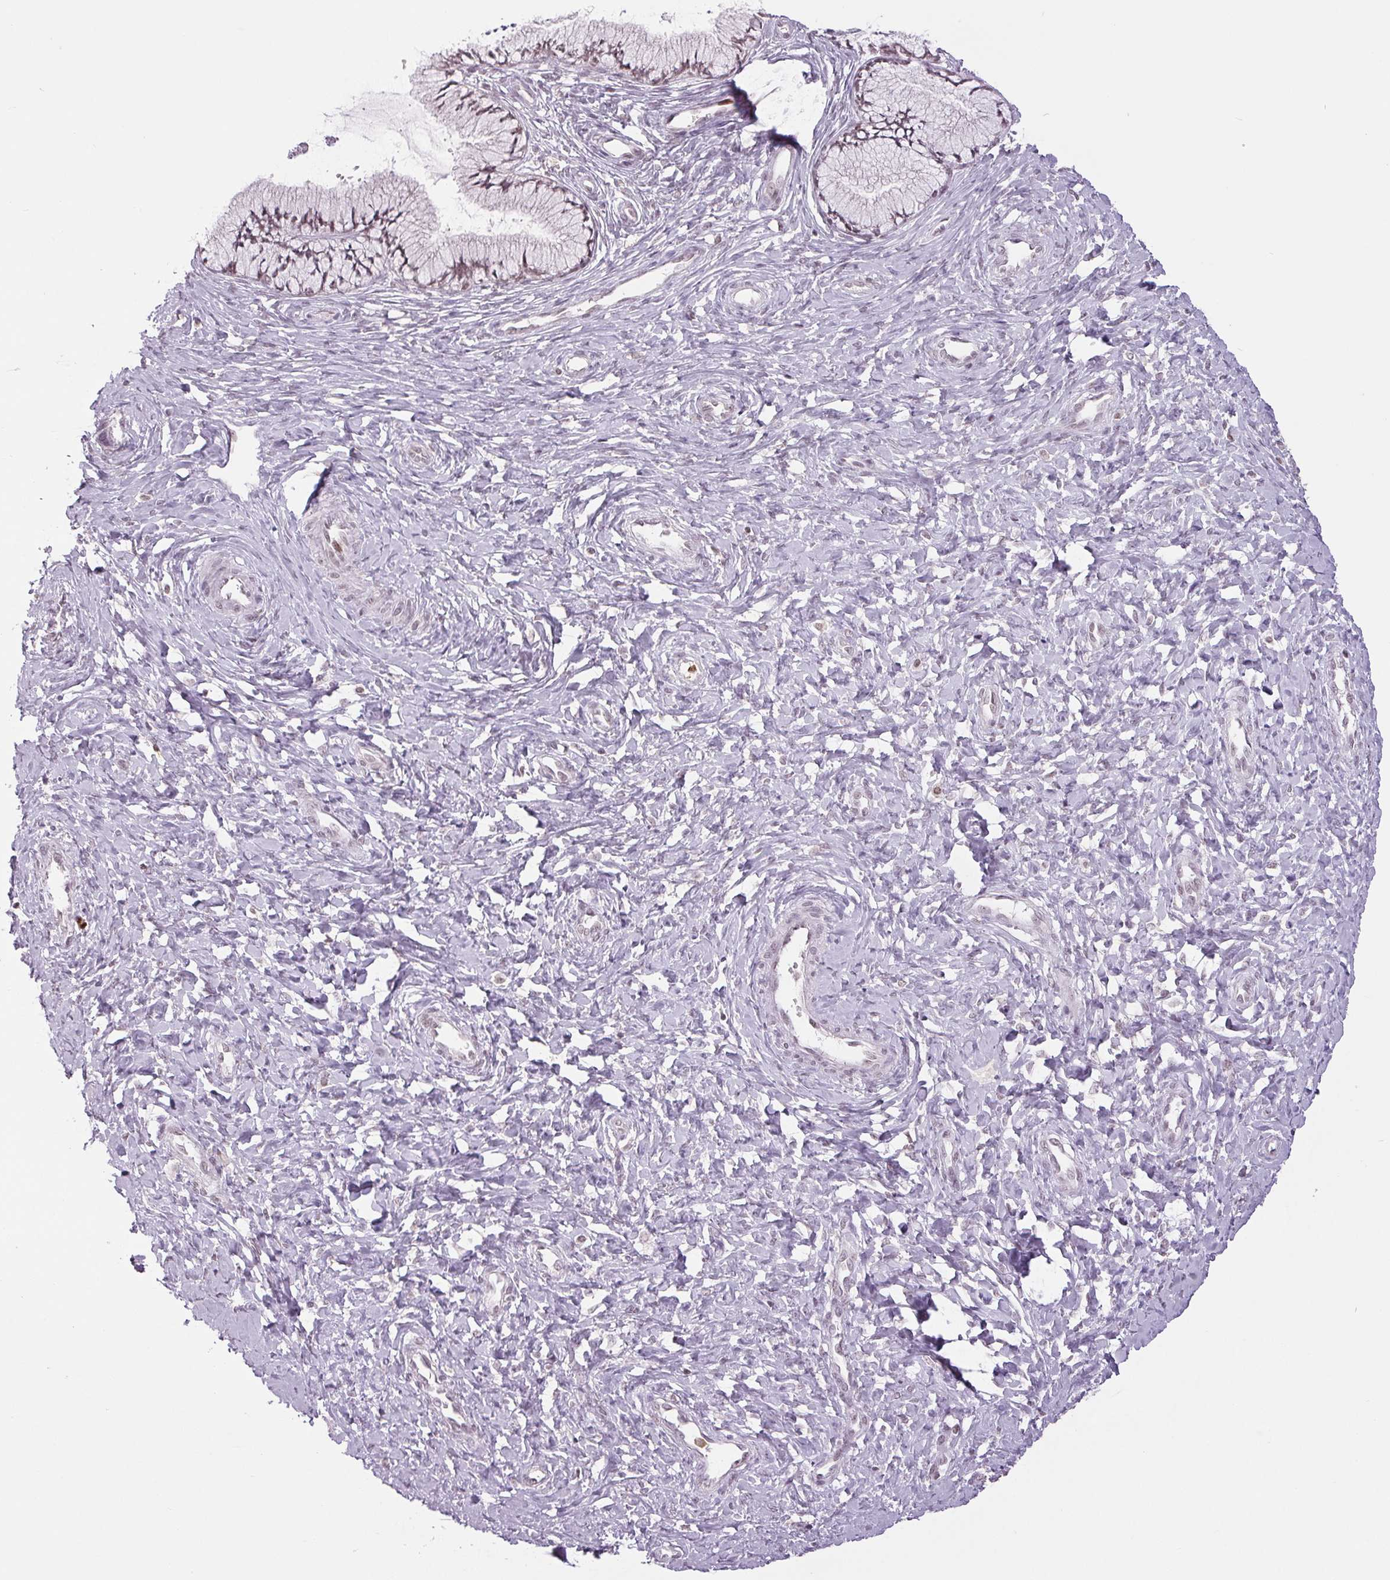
{"staining": {"intensity": "moderate", "quantity": "25%-75%", "location": "nuclear"}, "tissue": "cervix", "cell_type": "Squamous epithelial cells", "image_type": "normal", "snomed": [{"axis": "morphology", "description": "Normal tissue, NOS"}, {"axis": "topography", "description": "Cervix"}], "caption": "Moderate nuclear expression is seen in about 25%-75% of squamous epithelial cells in normal cervix. The protein is stained brown, and the nuclei are stained in blue (DAB (3,3'-diaminobenzidine) IHC with brightfield microscopy, high magnification).", "gene": "SMIM6", "patient": {"sex": "female", "age": 37}}